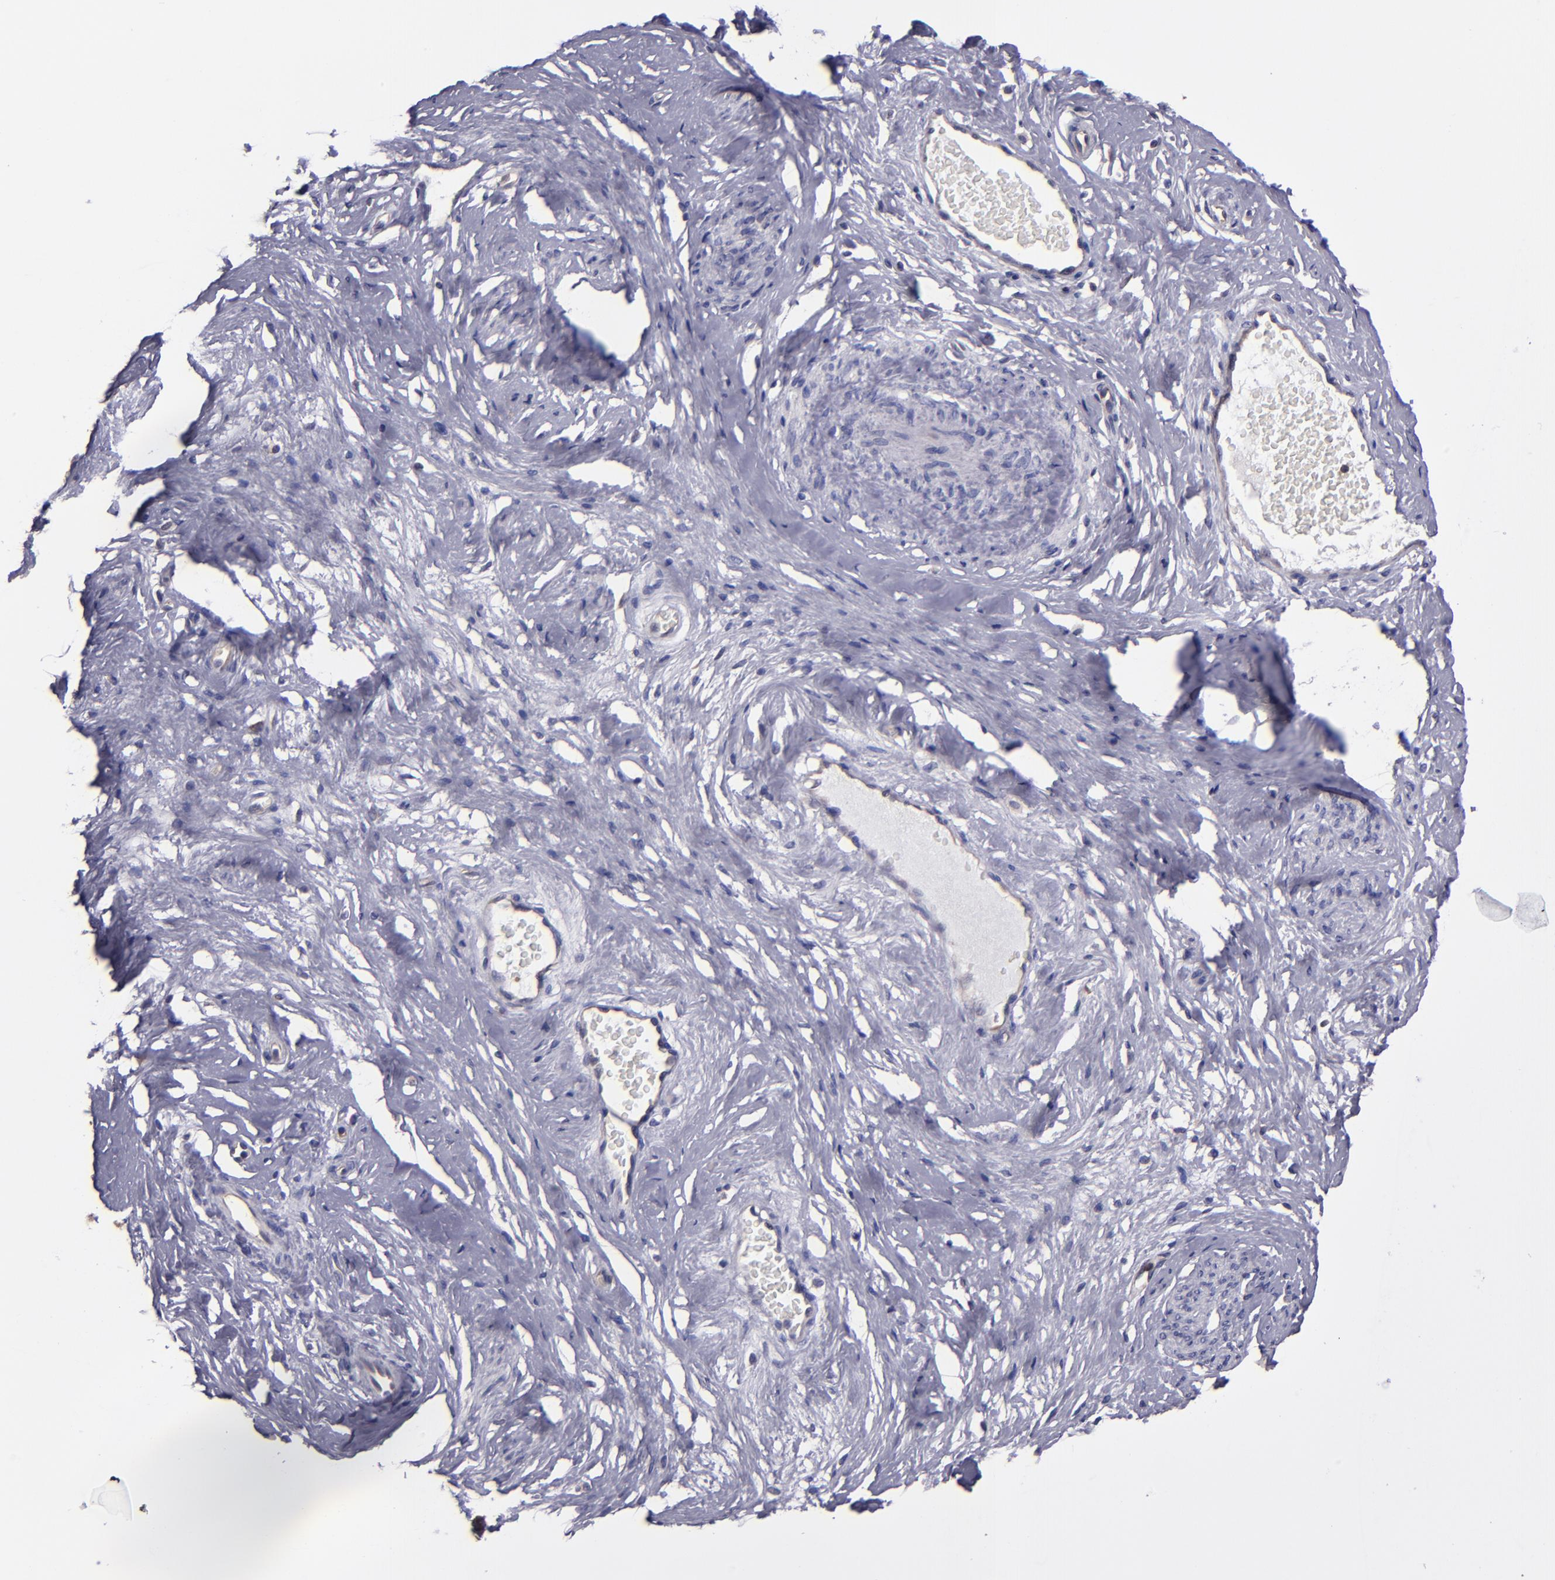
{"staining": {"intensity": "weak", "quantity": "25%-75%", "location": "cytoplasmic/membranous"}, "tissue": "cervical cancer", "cell_type": "Tumor cells", "image_type": "cancer", "snomed": [{"axis": "morphology", "description": "Normal tissue, NOS"}, {"axis": "morphology", "description": "Squamous cell carcinoma, NOS"}, {"axis": "topography", "description": "Cervix"}], "caption": "Immunohistochemistry (IHC) (DAB (3,3'-diaminobenzidine)) staining of cervical cancer (squamous cell carcinoma) shows weak cytoplasmic/membranous protein staining in approximately 25%-75% of tumor cells. (Stains: DAB (3,3'-diaminobenzidine) in brown, nuclei in blue, Microscopy: brightfield microscopy at high magnification).", "gene": "CARS1", "patient": {"sex": "female", "age": 67}}